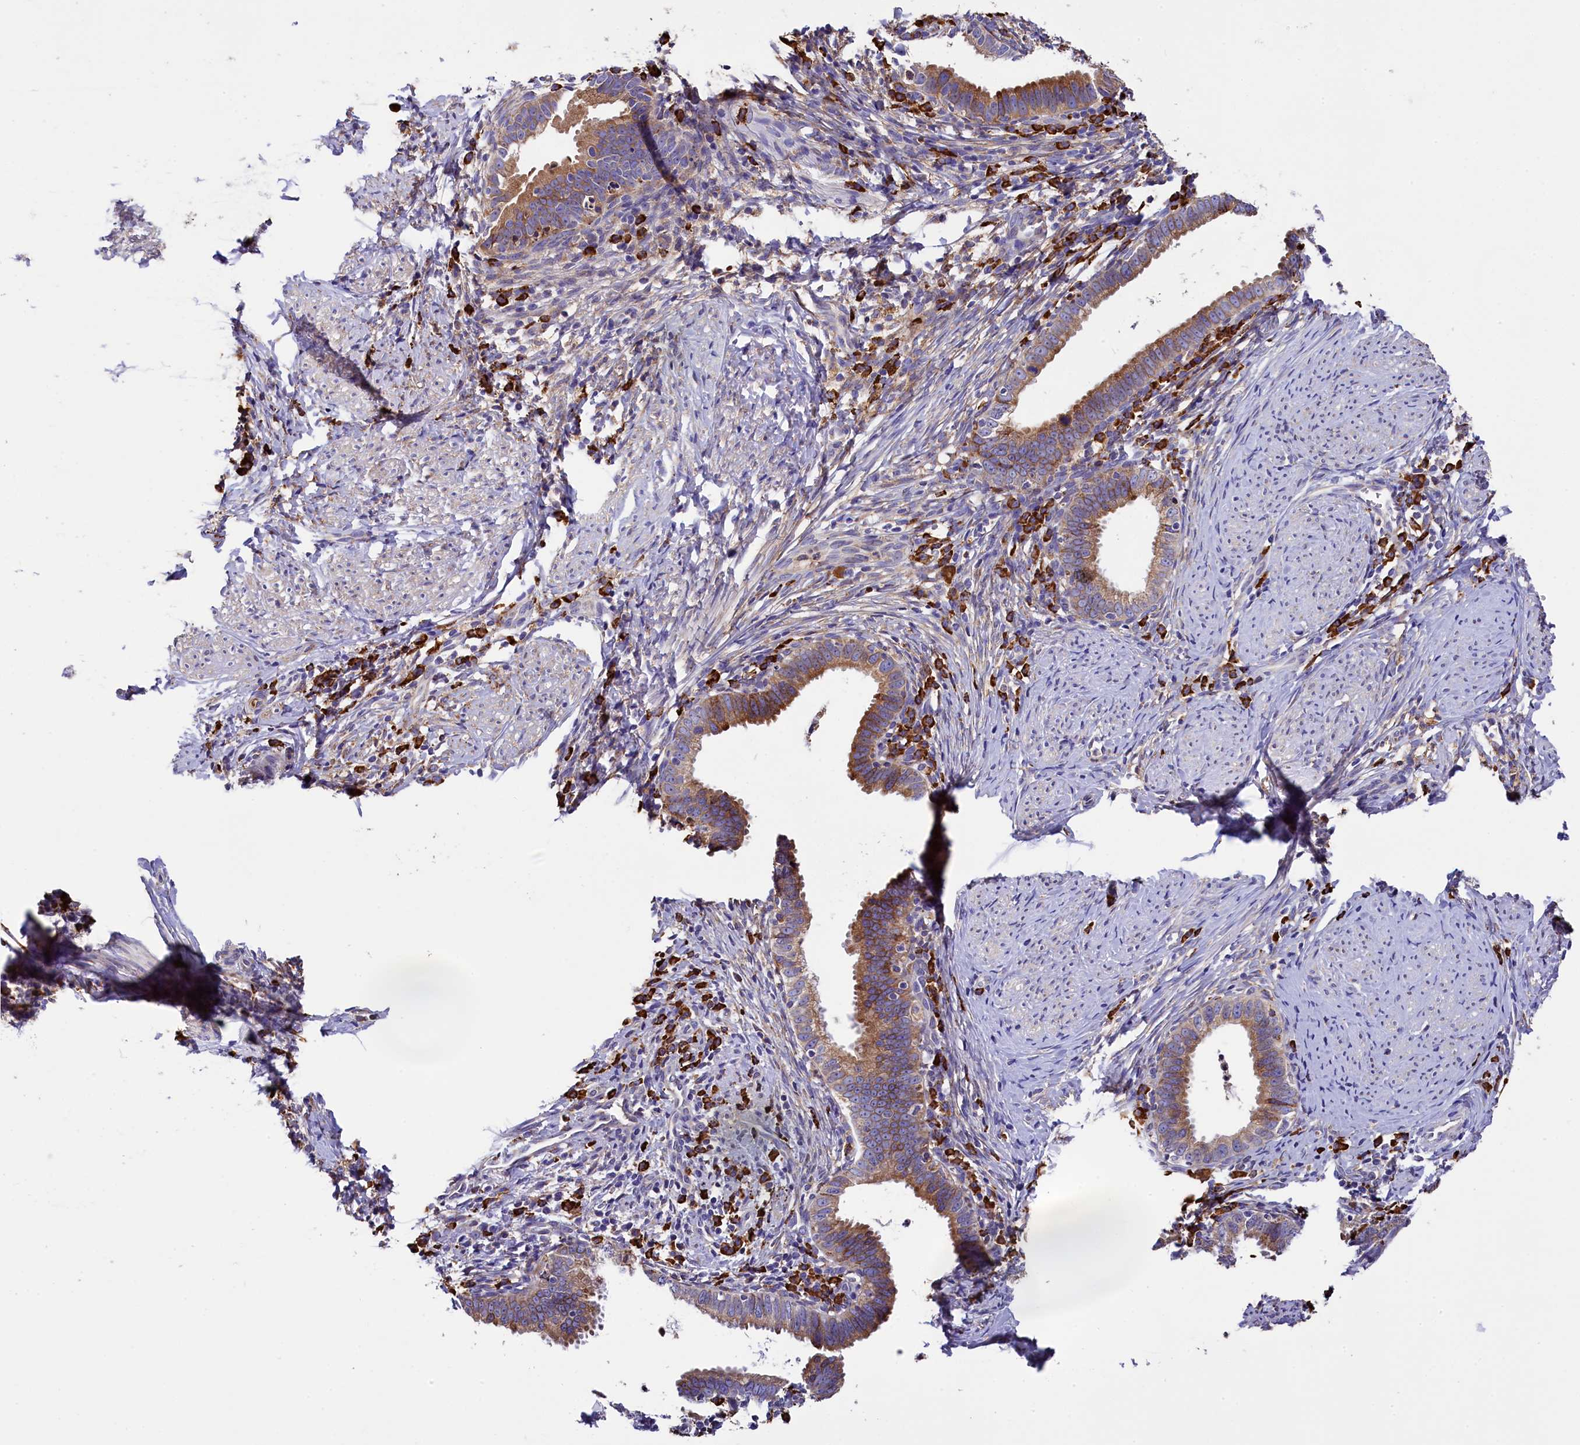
{"staining": {"intensity": "moderate", "quantity": ">75%", "location": "cytoplasmic/membranous"}, "tissue": "cervical cancer", "cell_type": "Tumor cells", "image_type": "cancer", "snomed": [{"axis": "morphology", "description": "Adenocarcinoma, NOS"}, {"axis": "topography", "description": "Cervix"}], "caption": "This is a histology image of immunohistochemistry (IHC) staining of cervical cancer (adenocarcinoma), which shows moderate expression in the cytoplasmic/membranous of tumor cells.", "gene": "CAPS2", "patient": {"sex": "female", "age": 36}}